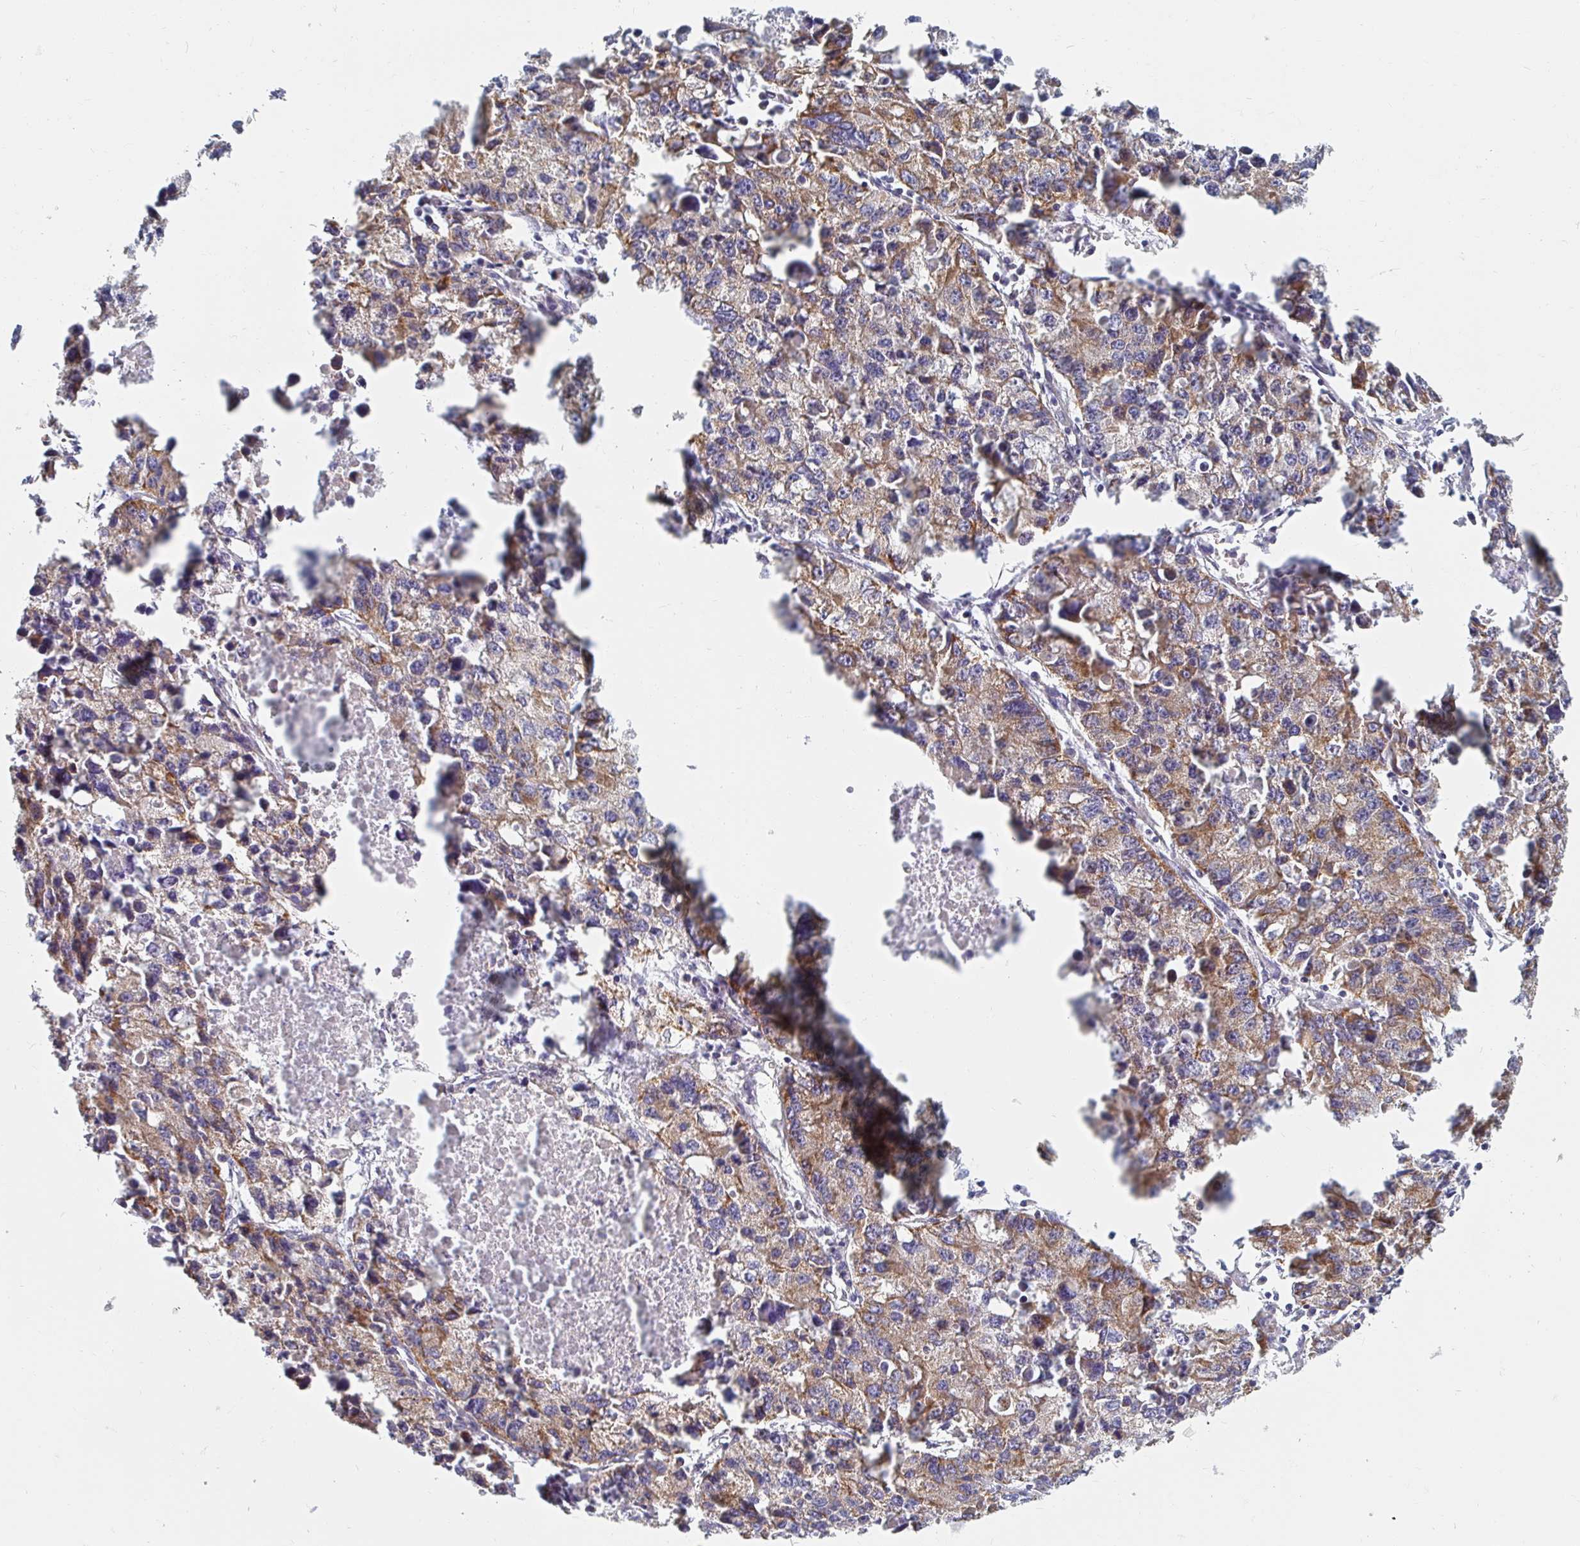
{"staining": {"intensity": "weak", "quantity": ">75%", "location": "cytoplasmic/membranous"}, "tissue": "lung cancer", "cell_type": "Tumor cells", "image_type": "cancer", "snomed": [{"axis": "morphology", "description": "Adenocarcinoma, NOS"}, {"axis": "topography", "description": "Lung"}], "caption": "The image displays a brown stain indicating the presence of a protein in the cytoplasmic/membranous of tumor cells in lung cancer (adenocarcinoma).", "gene": "MAVS", "patient": {"sex": "female", "age": 51}}